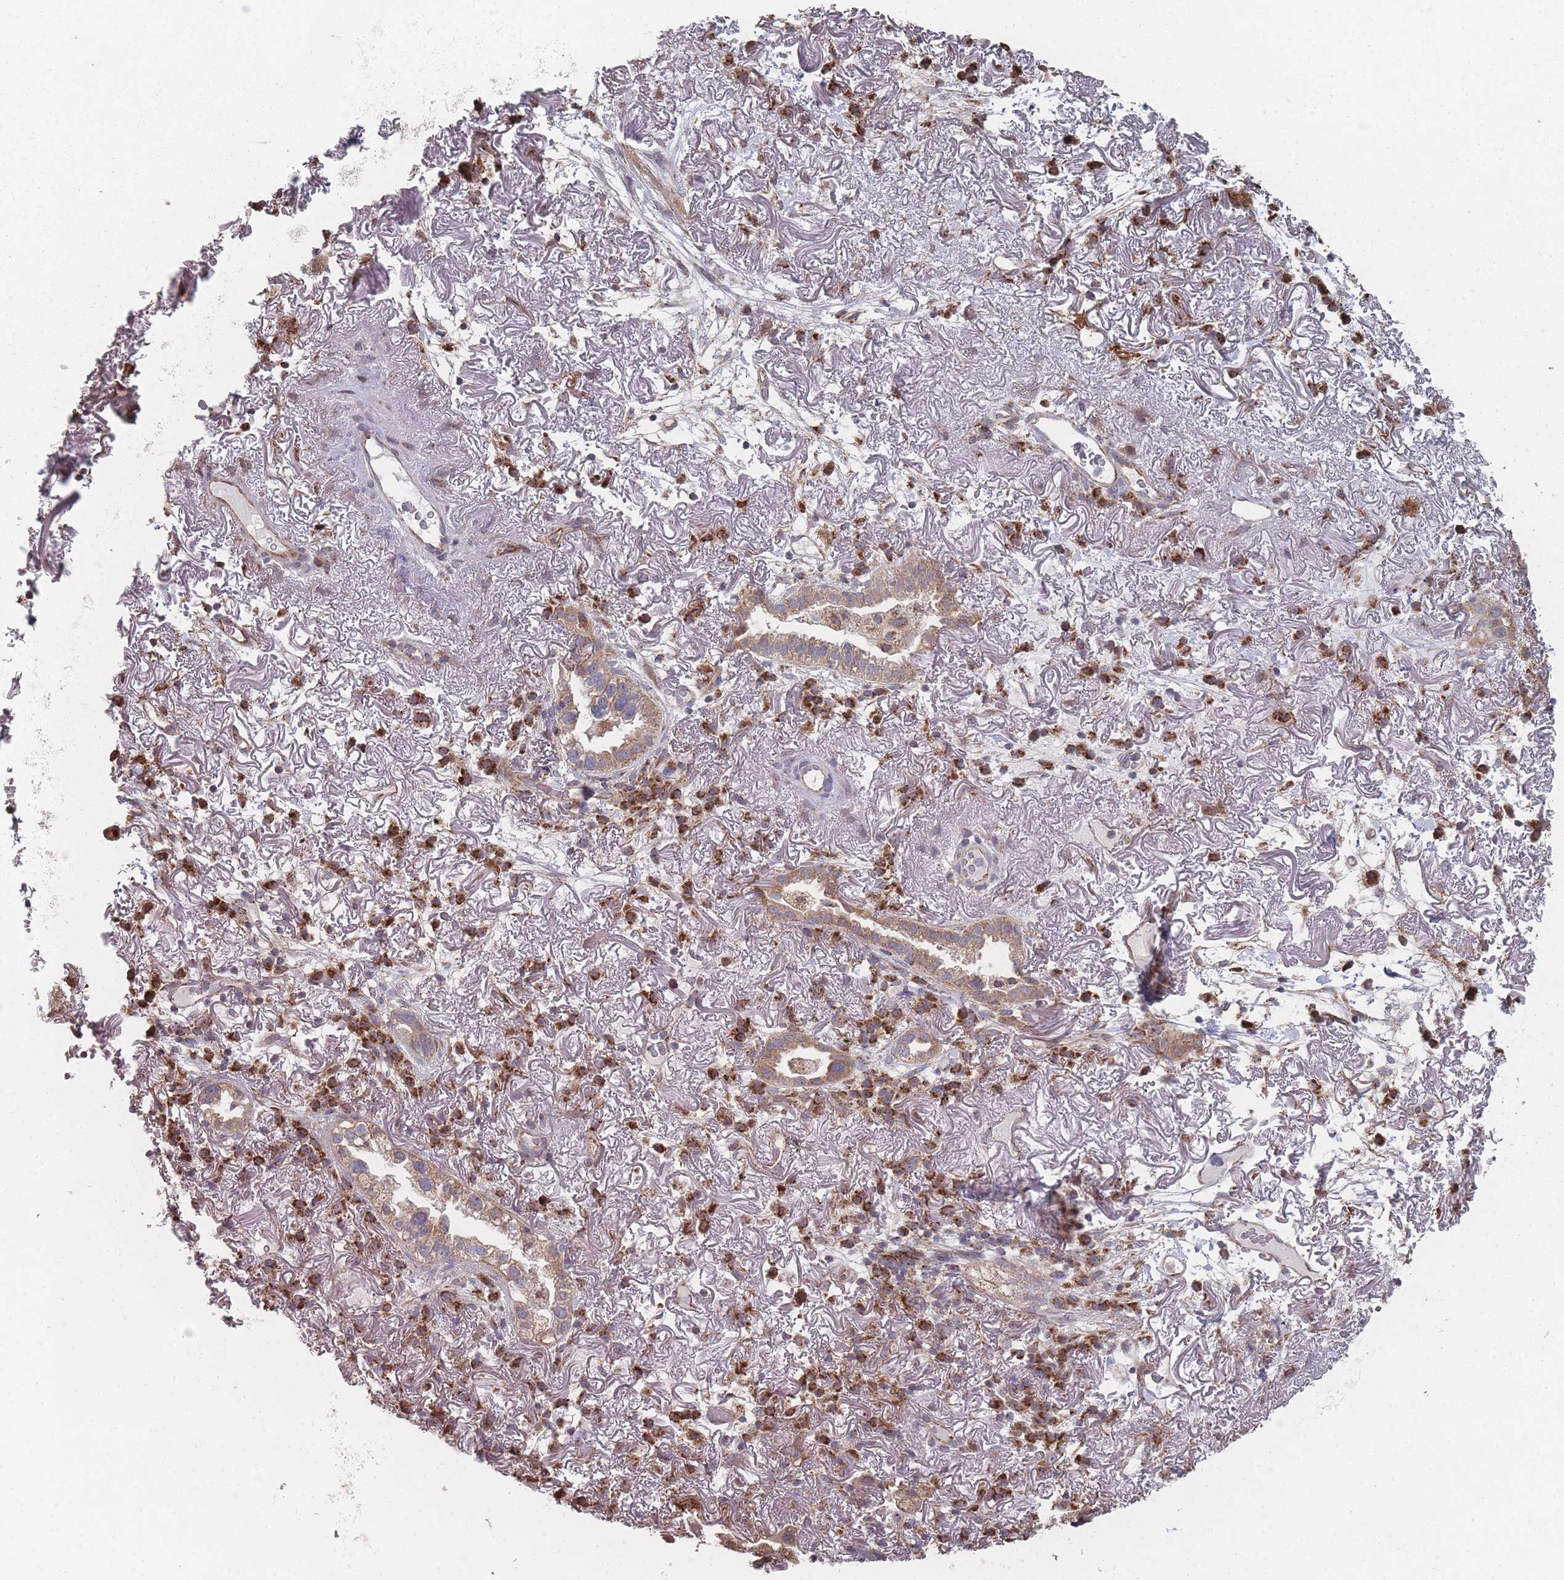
{"staining": {"intensity": "moderate", "quantity": ">75%", "location": "cytoplasmic/membranous"}, "tissue": "lung cancer", "cell_type": "Tumor cells", "image_type": "cancer", "snomed": [{"axis": "morphology", "description": "Adenocarcinoma, NOS"}, {"axis": "topography", "description": "Lung"}], "caption": "Lung cancer (adenocarcinoma) stained with immunohistochemistry (IHC) demonstrates moderate cytoplasmic/membranous positivity in approximately >75% of tumor cells. (DAB (3,3'-diaminobenzidine) IHC, brown staining for protein, blue staining for nuclei).", "gene": "PSMB3", "patient": {"sex": "female", "age": 69}}